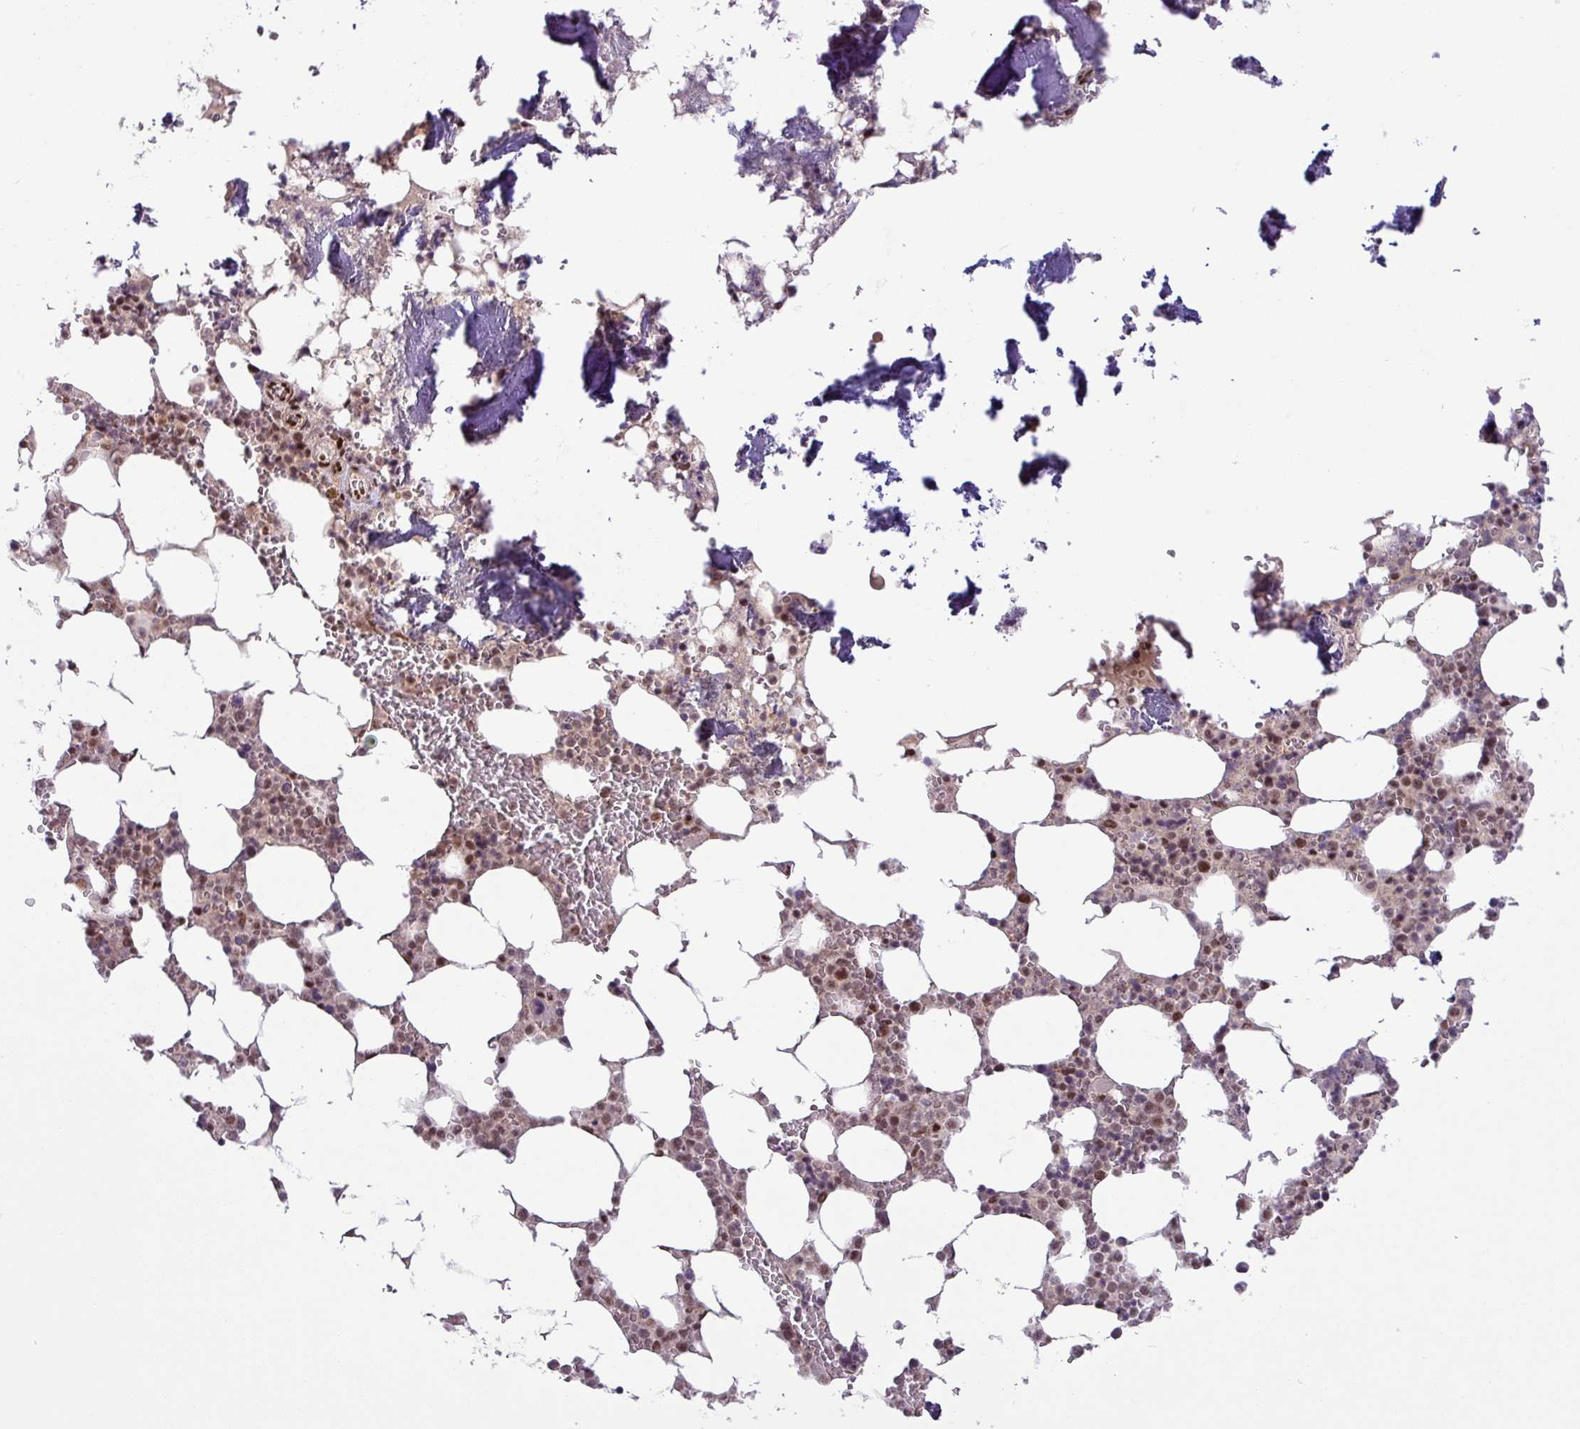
{"staining": {"intensity": "moderate", "quantity": "25%-75%", "location": "nuclear"}, "tissue": "bone marrow", "cell_type": "Hematopoietic cells", "image_type": "normal", "snomed": [{"axis": "morphology", "description": "Normal tissue, NOS"}, {"axis": "topography", "description": "Bone marrow"}], "caption": "Brown immunohistochemical staining in unremarkable human bone marrow demonstrates moderate nuclear staining in about 25%-75% of hematopoietic cells.", "gene": "SRSF2", "patient": {"sex": "male", "age": 64}}